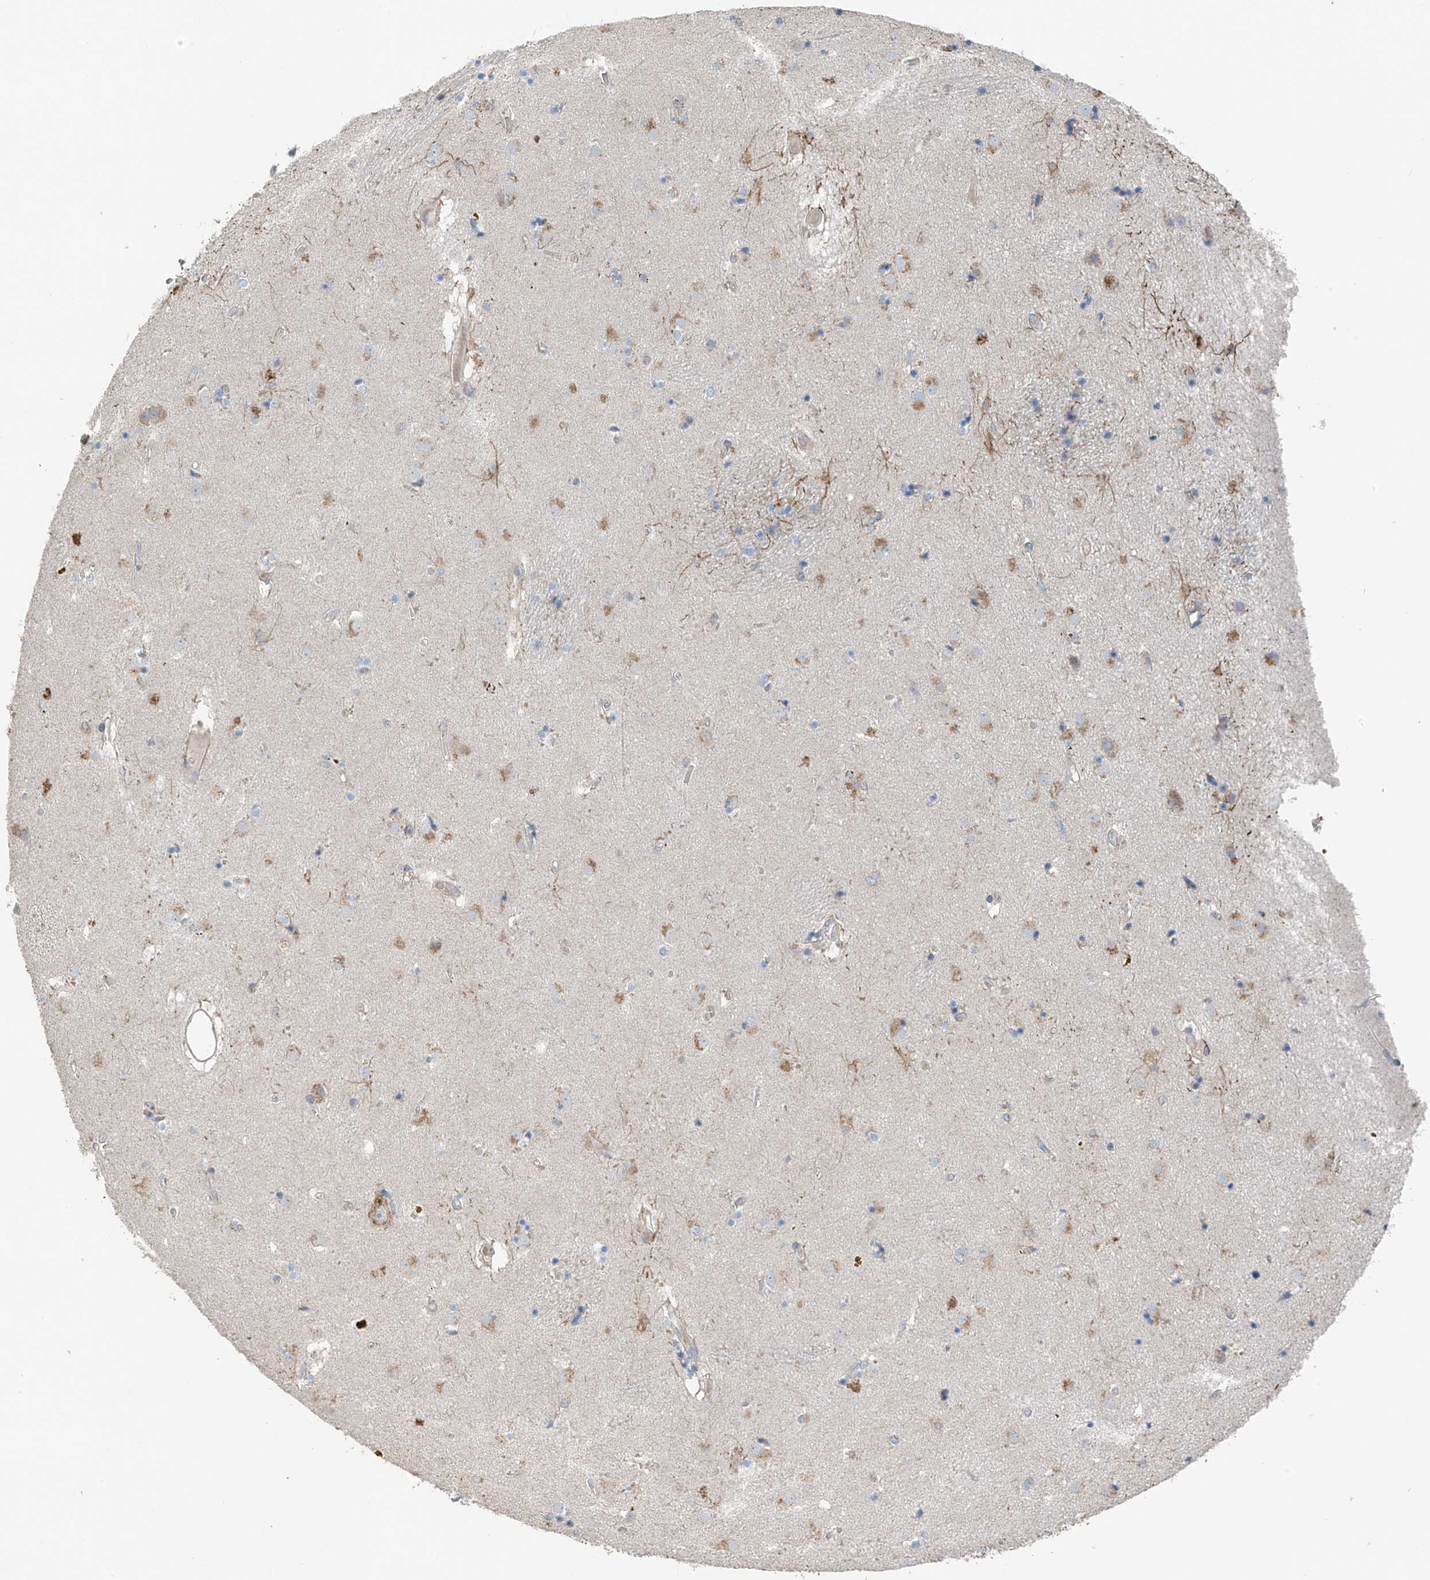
{"staining": {"intensity": "weak", "quantity": "<25%", "location": "cytoplasmic/membranous"}, "tissue": "caudate", "cell_type": "Glial cells", "image_type": "normal", "snomed": [{"axis": "morphology", "description": "Normal tissue, NOS"}, {"axis": "topography", "description": "Lateral ventricle wall"}], "caption": "Protein analysis of benign caudate displays no significant positivity in glial cells.", "gene": "GALNTL6", "patient": {"sex": "male", "age": 70}}